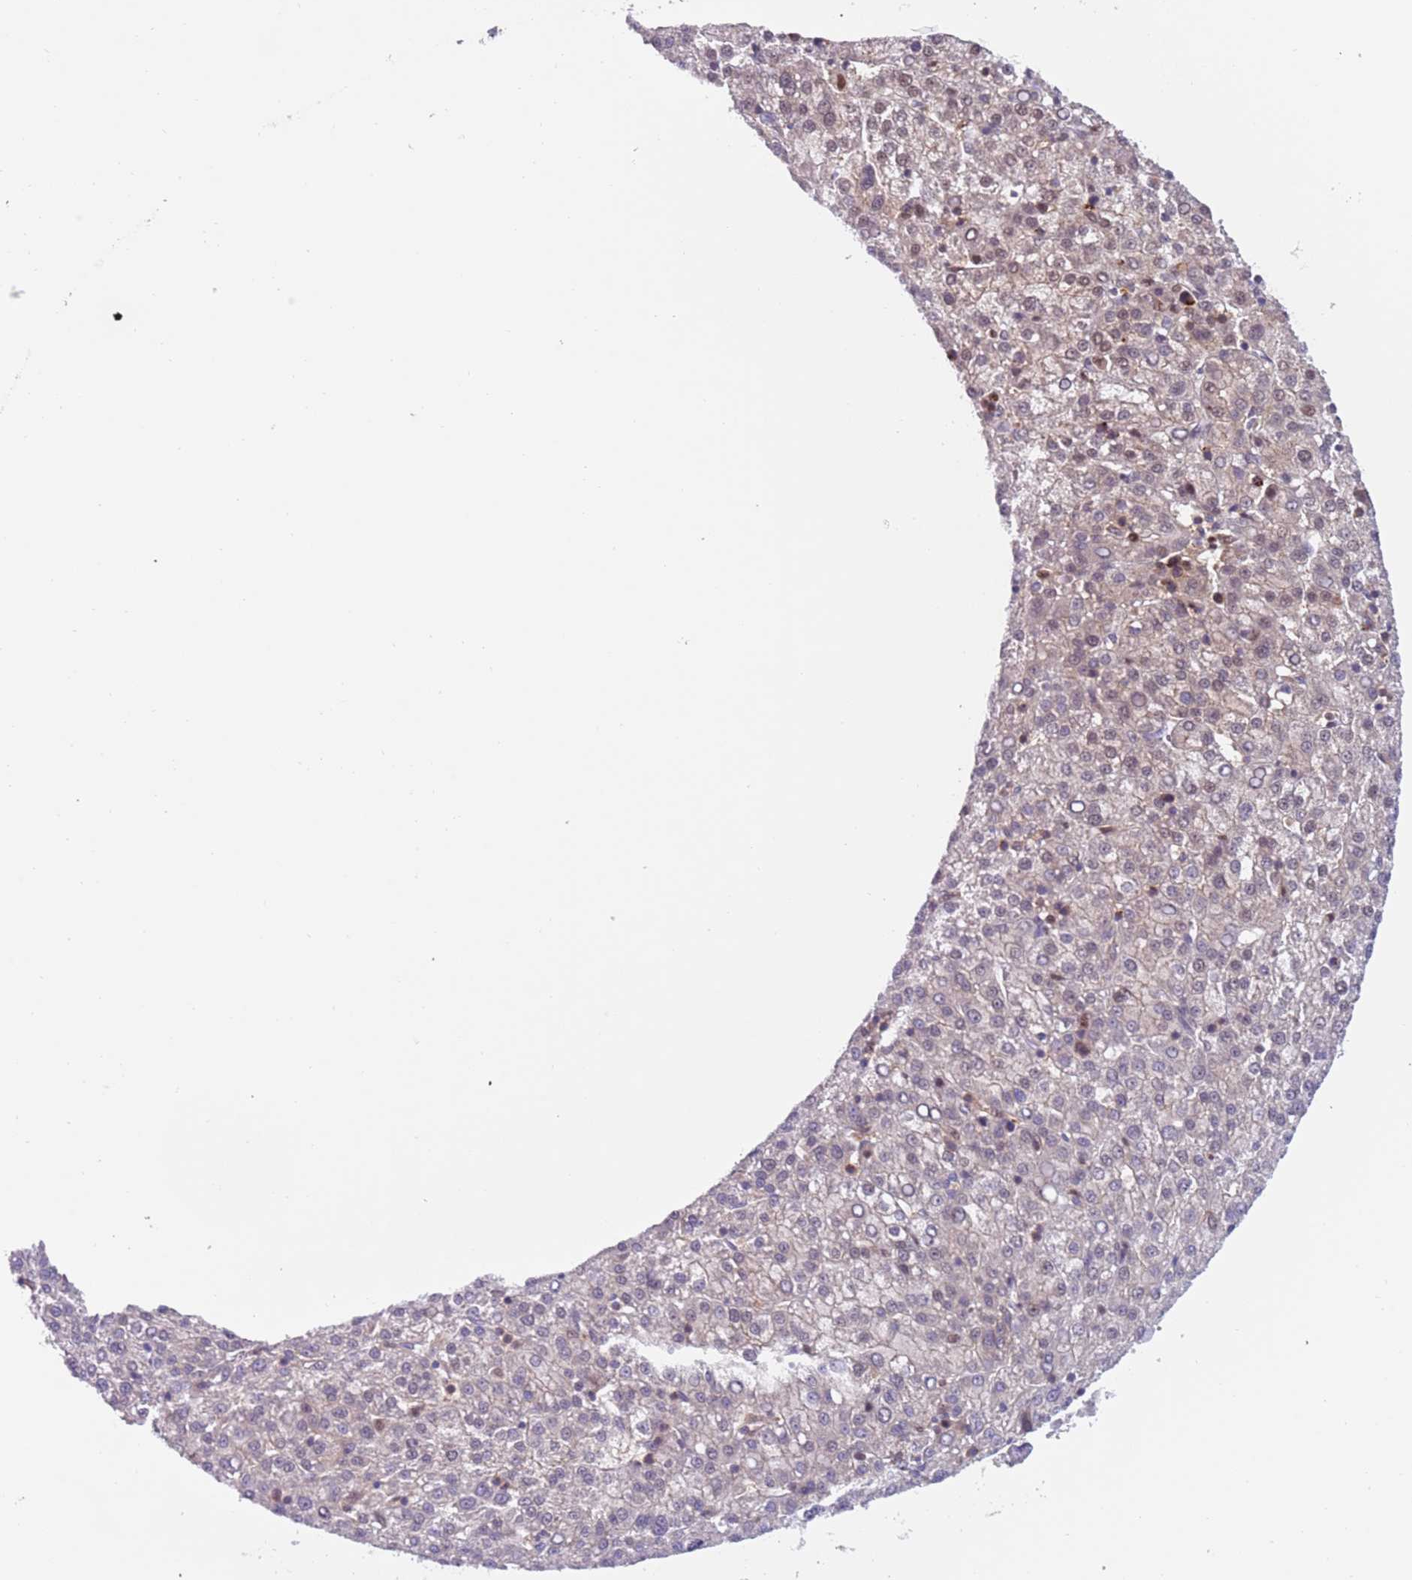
{"staining": {"intensity": "moderate", "quantity": "<25%", "location": "nuclear"}, "tissue": "liver cancer", "cell_type": "Tumor cells", "image_type": "cancer", "snomed": [{"axis": "morphology", "description": "Carcinoma, Hepatocellular, NOS"}, {"axis": "topography", "description": "Liver"}], "caption": "Immunohistochemistry histopathology image of neoplastic tissue: human liver cancer (hepatocellular carcinoma) stained using IHC reveals low levels of moderate protein expression localized specifically in the nuclear of tumor cells, appearing as a nuclear brown color.", "gene": "RMND5B", "patient": {"sex": "female", "age": 58}}